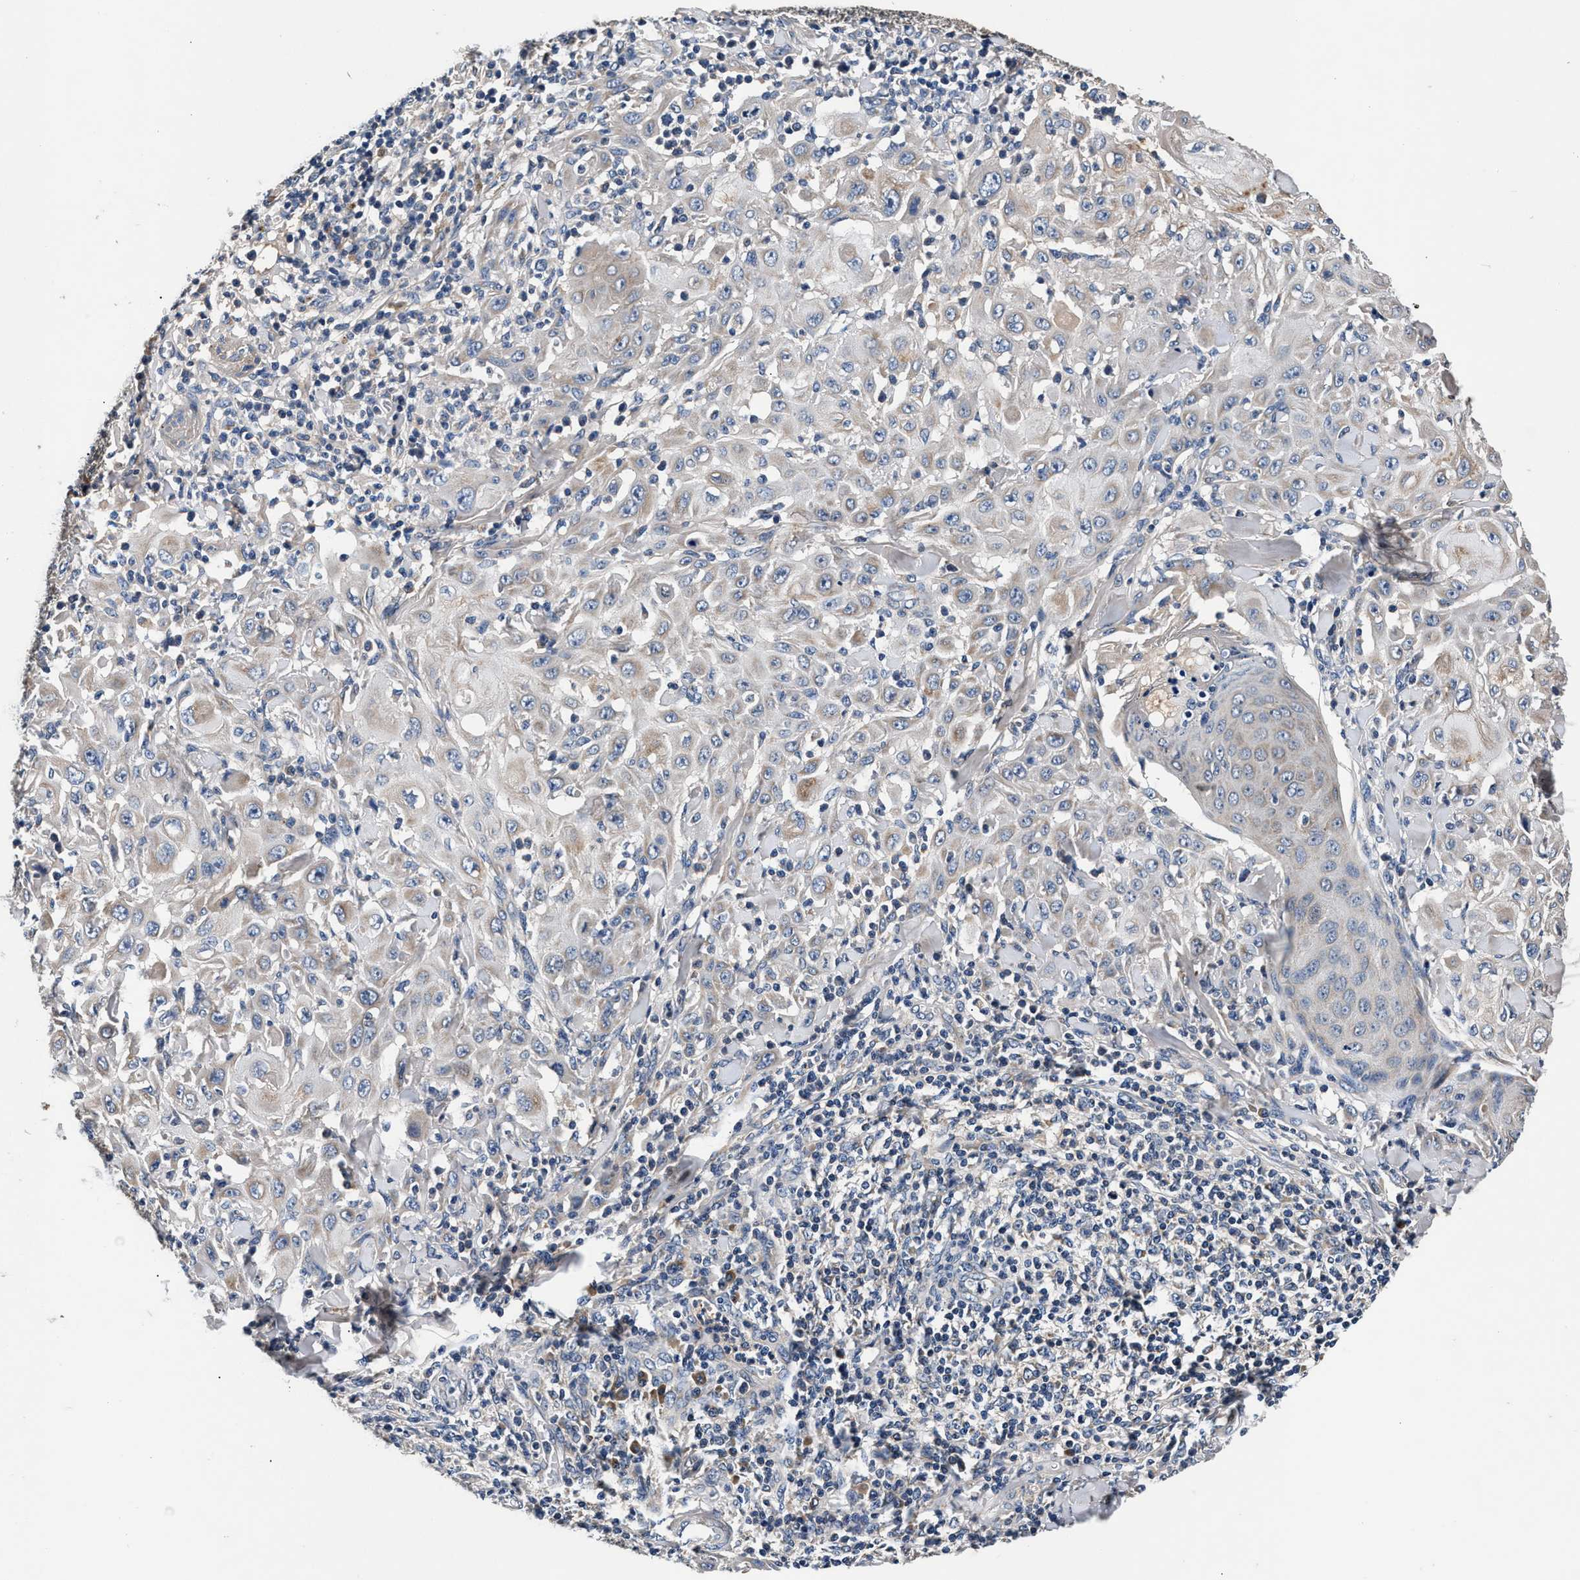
{"staining": {"intensity": "weak", "quantity": "<25%", "location": "cytoplasmic/membranous"}, "tissue": "skin cancer", "cell_type": "Tumor cells", "image_type": "cancer", "snomed": [{"axis": "morphology", "description": "Squamous cell carcinoma, NOS"}, {"axis": "topography", "description": "Skin"}], "caption": "There is no significant expression in tumor cells of squamous cell carcinoma (skin). (Stains: DAB immunohistochemistry (IHC) with hematoxylin counter stain, Microscopy: brightfield microscopy at high magnification).", "gene": "IMMT", "patient": {"sex": "male", "age": 24}}